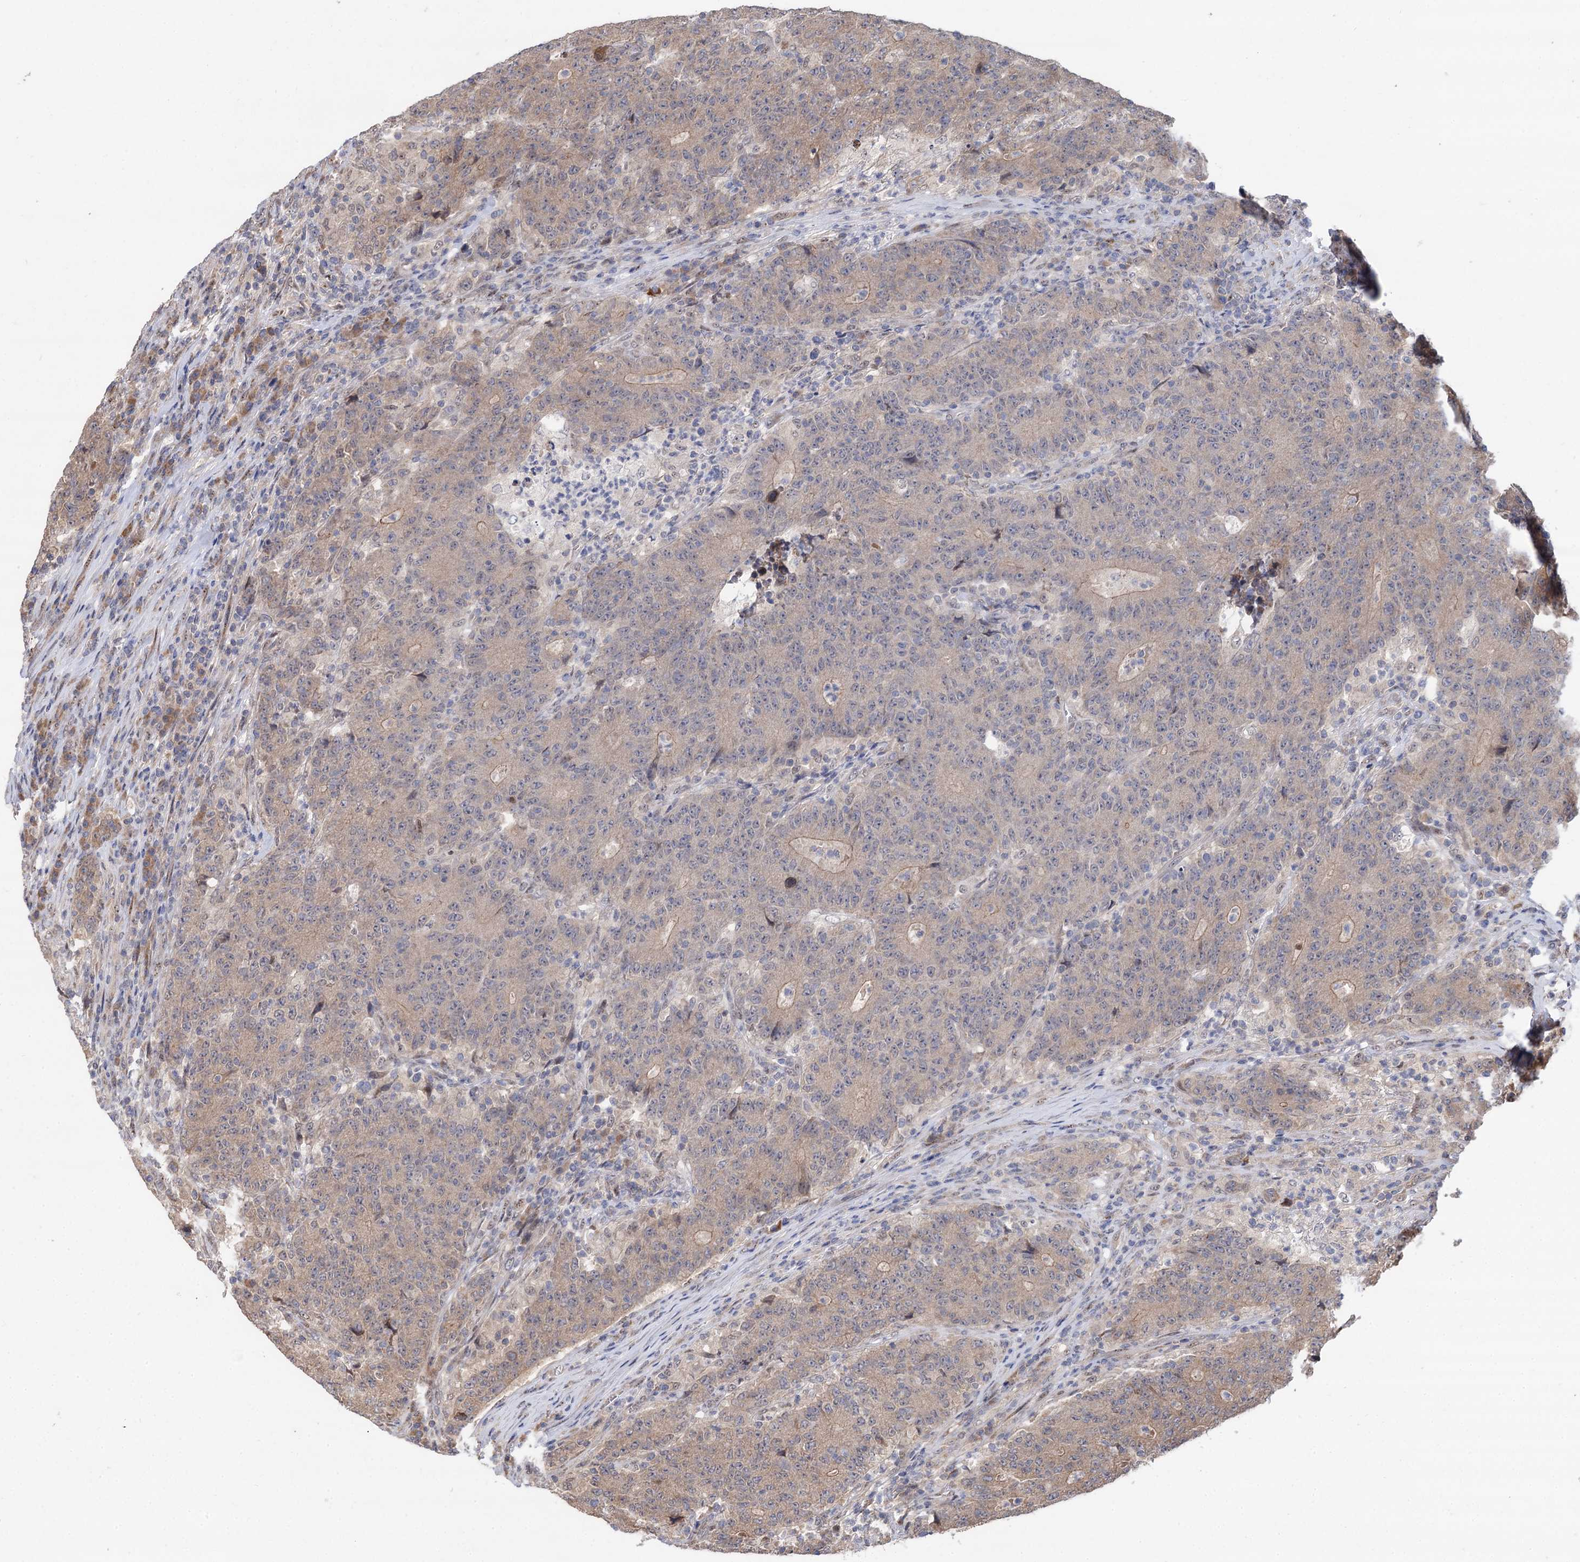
{"staining": {"intensity": "weak", "quantity": "<25%", "location": "cytoplasmic/membranous"}, "tissue": "colorectal cancer", "cell_type": "Tumor cells", "image_type": "cancer", "snomed": [{"axis": "morphology", "description": "Adenocarcinoma, NOS"}, {"axis": "topography", "description": "Colon"}], "caption": "Immunohistochemical staining of colorectal adenocarcinoma exhibits no significant staining in tumor cells.", "gene": "FBXW8", "patient": {"sex": "female", "age": 75}}